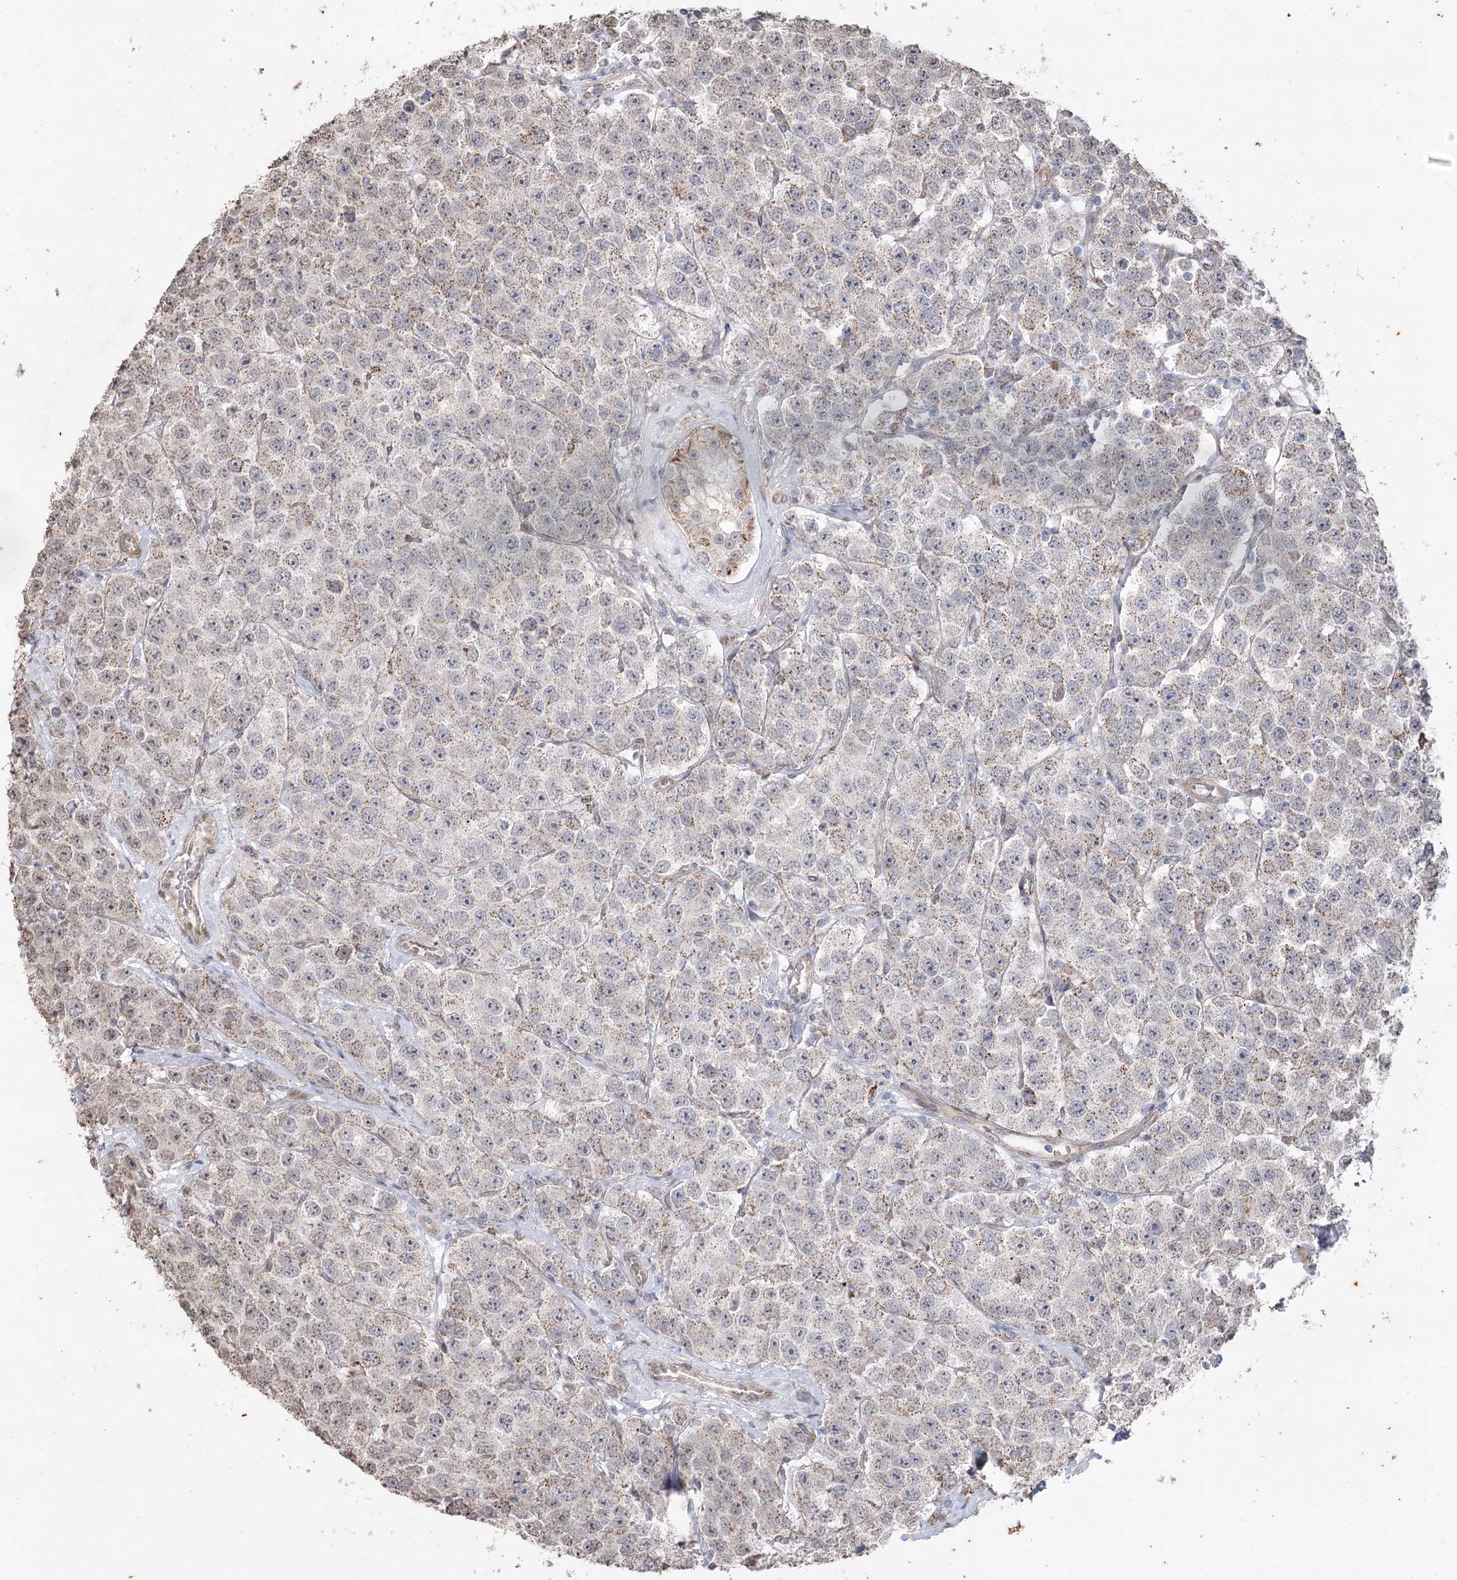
{"staining": {"intensity": "weak", "quantity": ">75%", "location": "cytoplasmic/membranous"}, "tissue": "testis cancer", "cell_type": "Tumor cells", "image_type": "cancer", "snomed": [{"axis": "morphology", "description": "Seminoma, NOS"}, {"axis": "topography", "description": "Testis"}], "caption": "Seminoma (testis) stained with DAB (3,3'-diaminobenzidine) immunohistochemistry displays low levels of weak cytoplasmic/membranous staining in about >75% of tumor cells.", "gene": "ZSCAN23", "patient": {"sex": "male", "age": 28}}